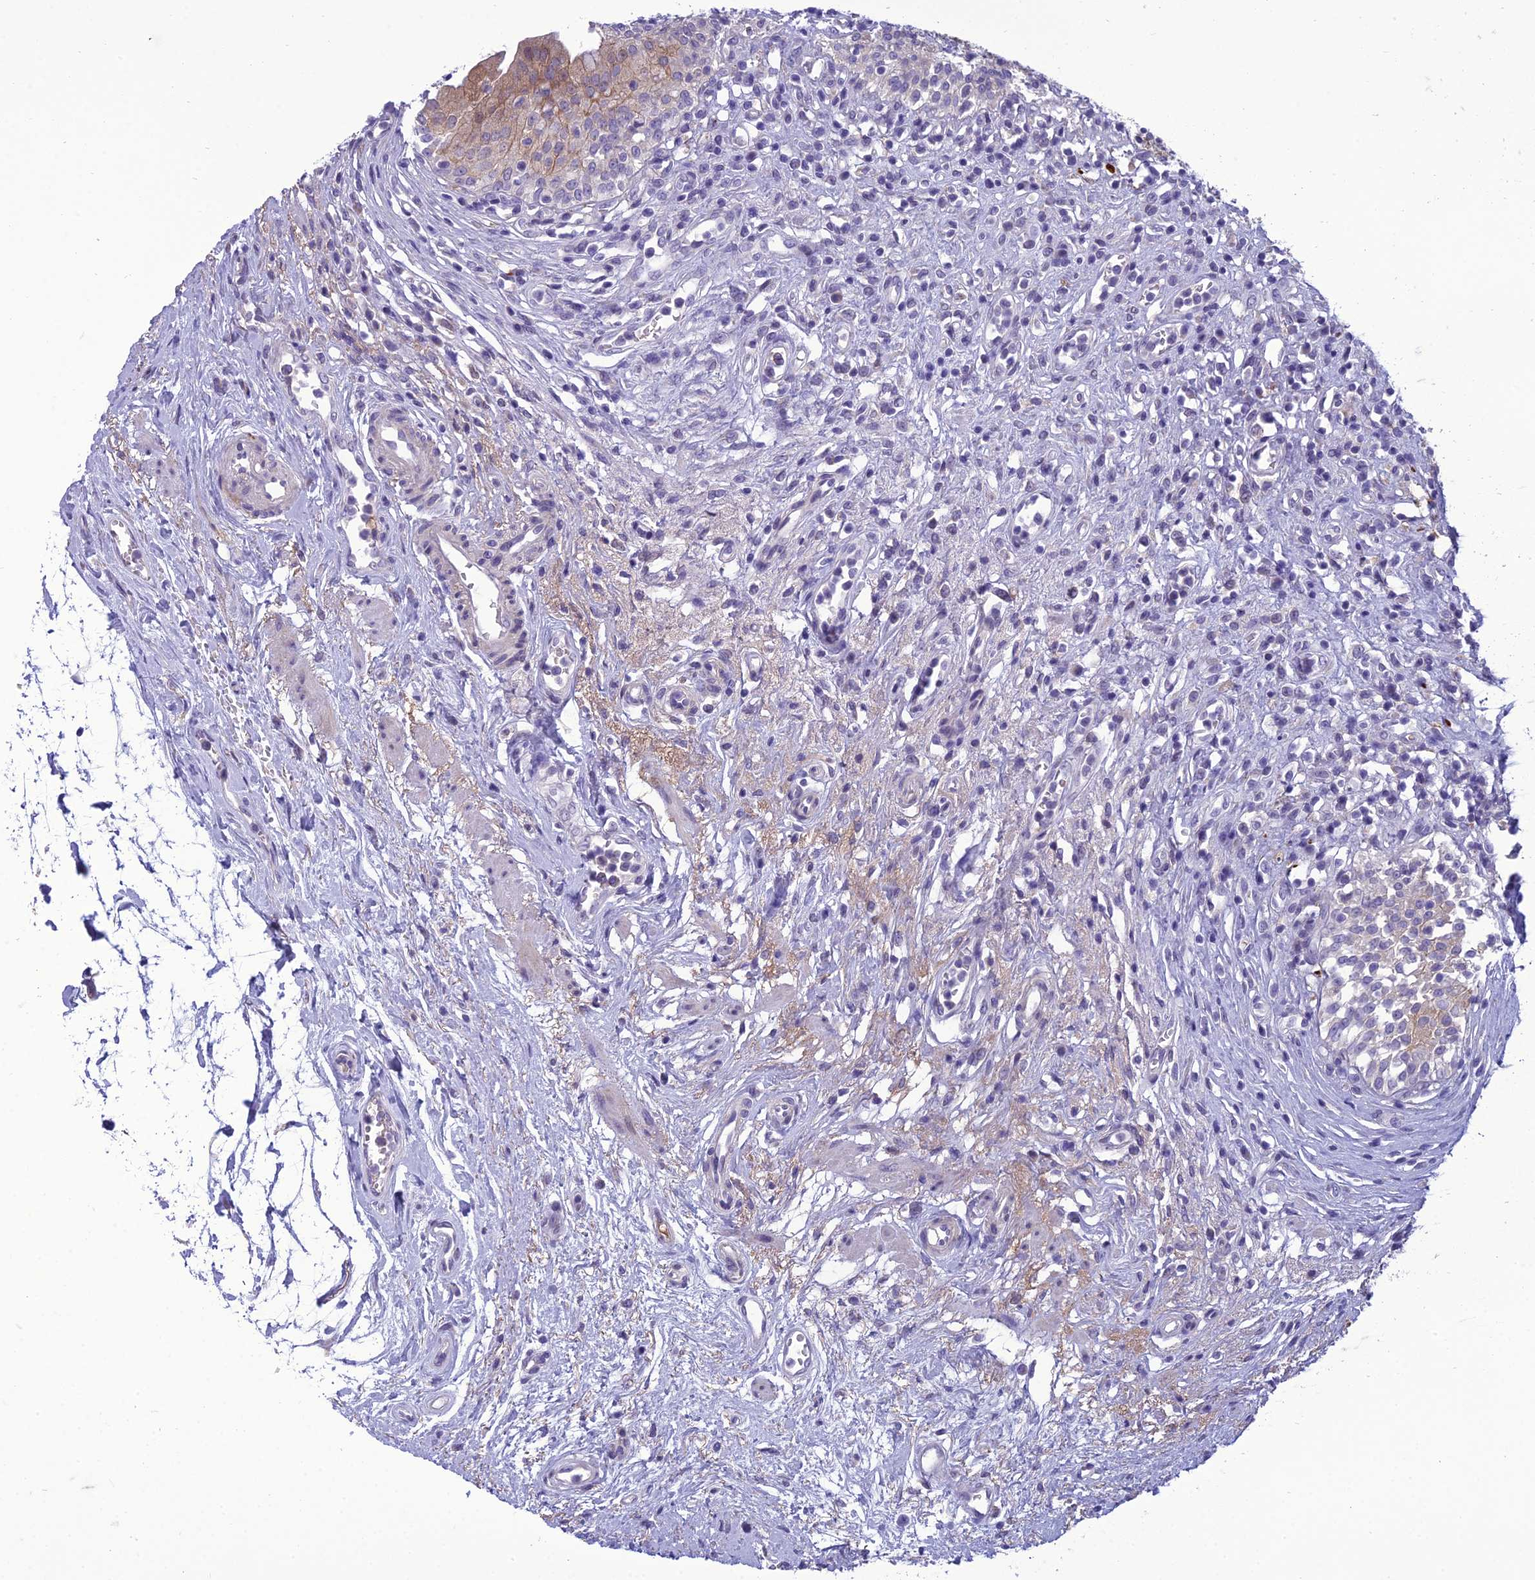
{"staining": {"intensity": "weak", "quantity": "<25%", "location": "cytoplasmic/membranous,nuclear"}, "tissue": "urinary bladder", "cell_type": "Urothelial cells", "image_type": "normal", "snomed": [{"axis": "morphology", "description": "Normal tissue, NOS"}, {"axis": "morphology", "description": "Inflammation, NOS"}, {"axis": "topography", "description": "Urinary bladder"}], "caption": "IHC of benign urinary bladder shows no staining in urothelial cells. (DAB immunohistochemistry, high magnification).", "gene": "ANKS4B", "patient": {"sex": "male", "age": 63}}